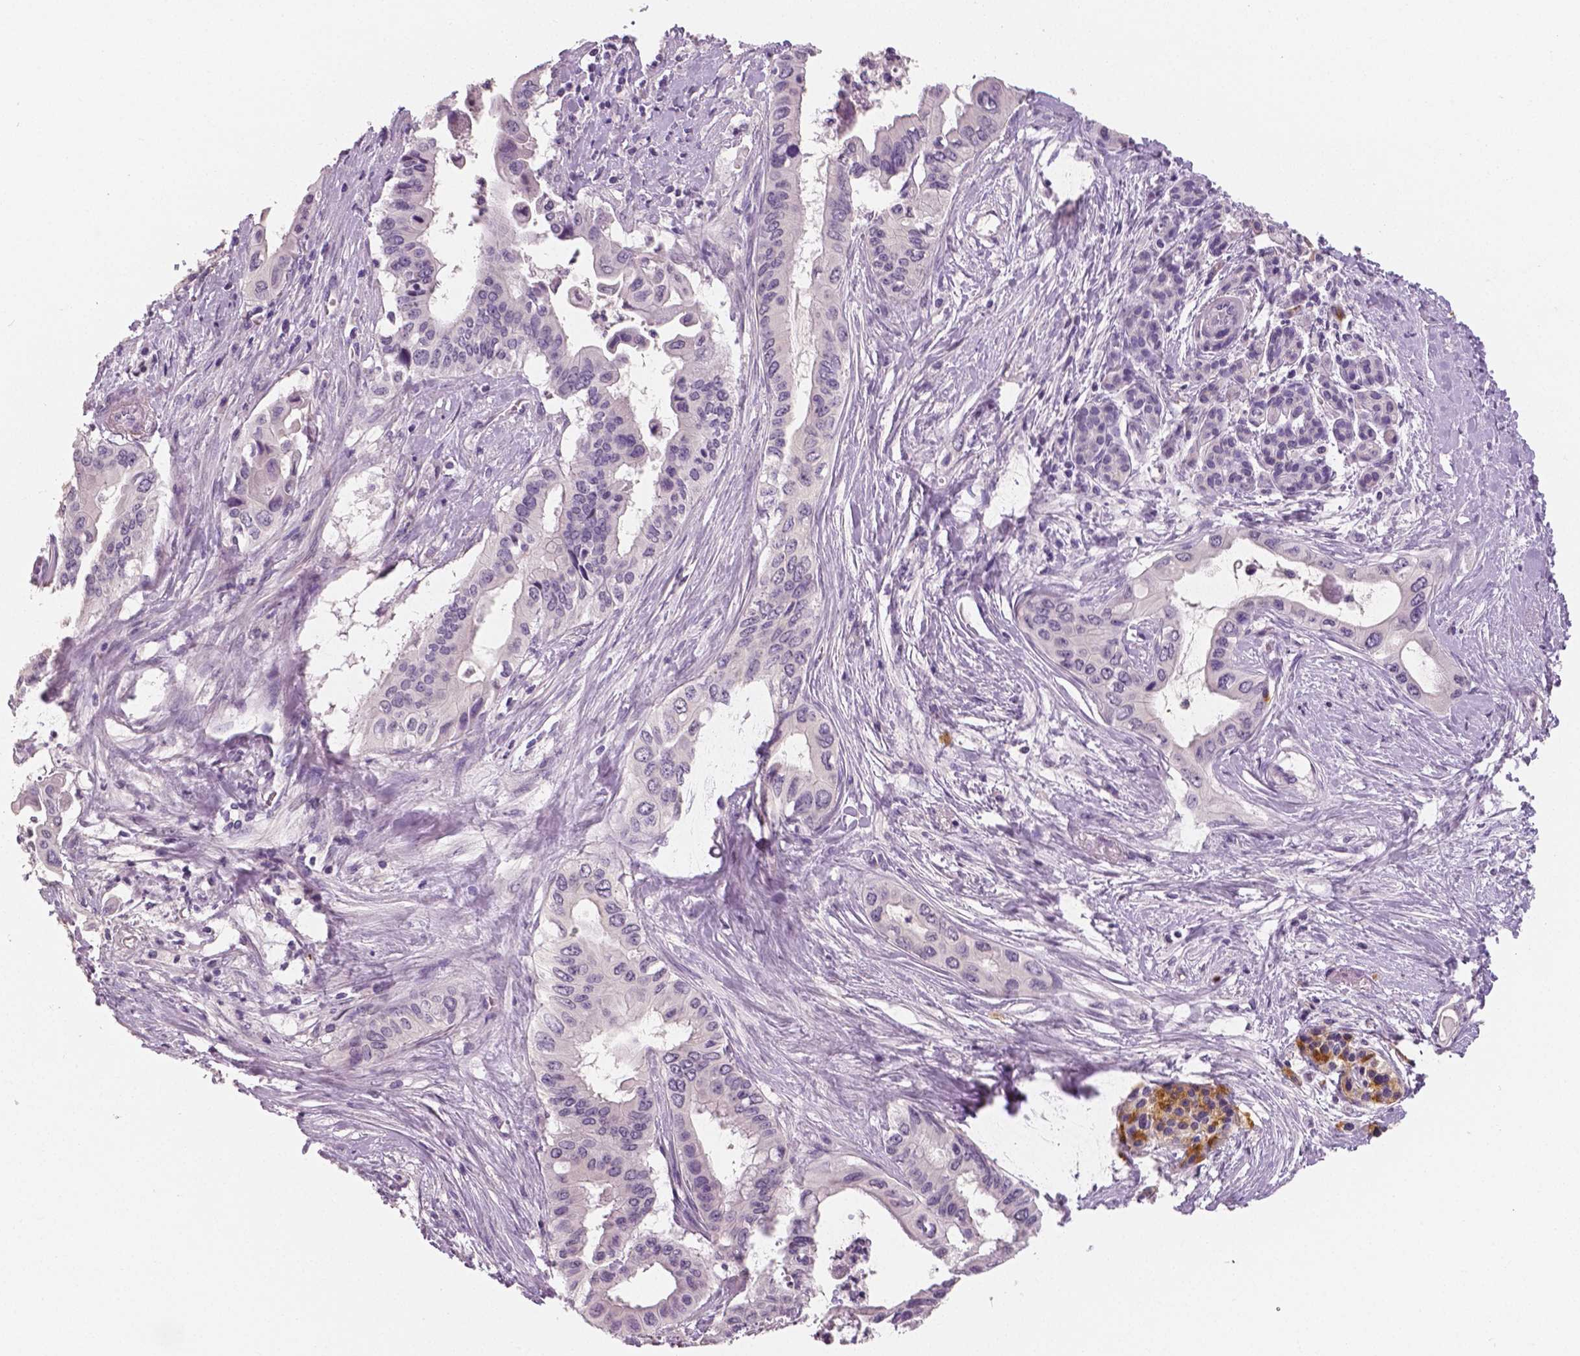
{"staining": {"intensity": "negative", "quantity": "none", "location": "none"}, "tissue": "pancreatic cancer", "cell_type": "Tumor cells", "image_type": "cancer", "snomed": [{"axis": "morphology", "description": "Adenocarcinoma, NOS"}, {"axis": "topography", "description": "Pancreas"}], "caption": "A histopathology image of pancreatic cancer stained for a protein exhibits no brown staining in tumor cells.", "gene": "TSPAN7", "patient": {"sex": "female", "age": 77}}